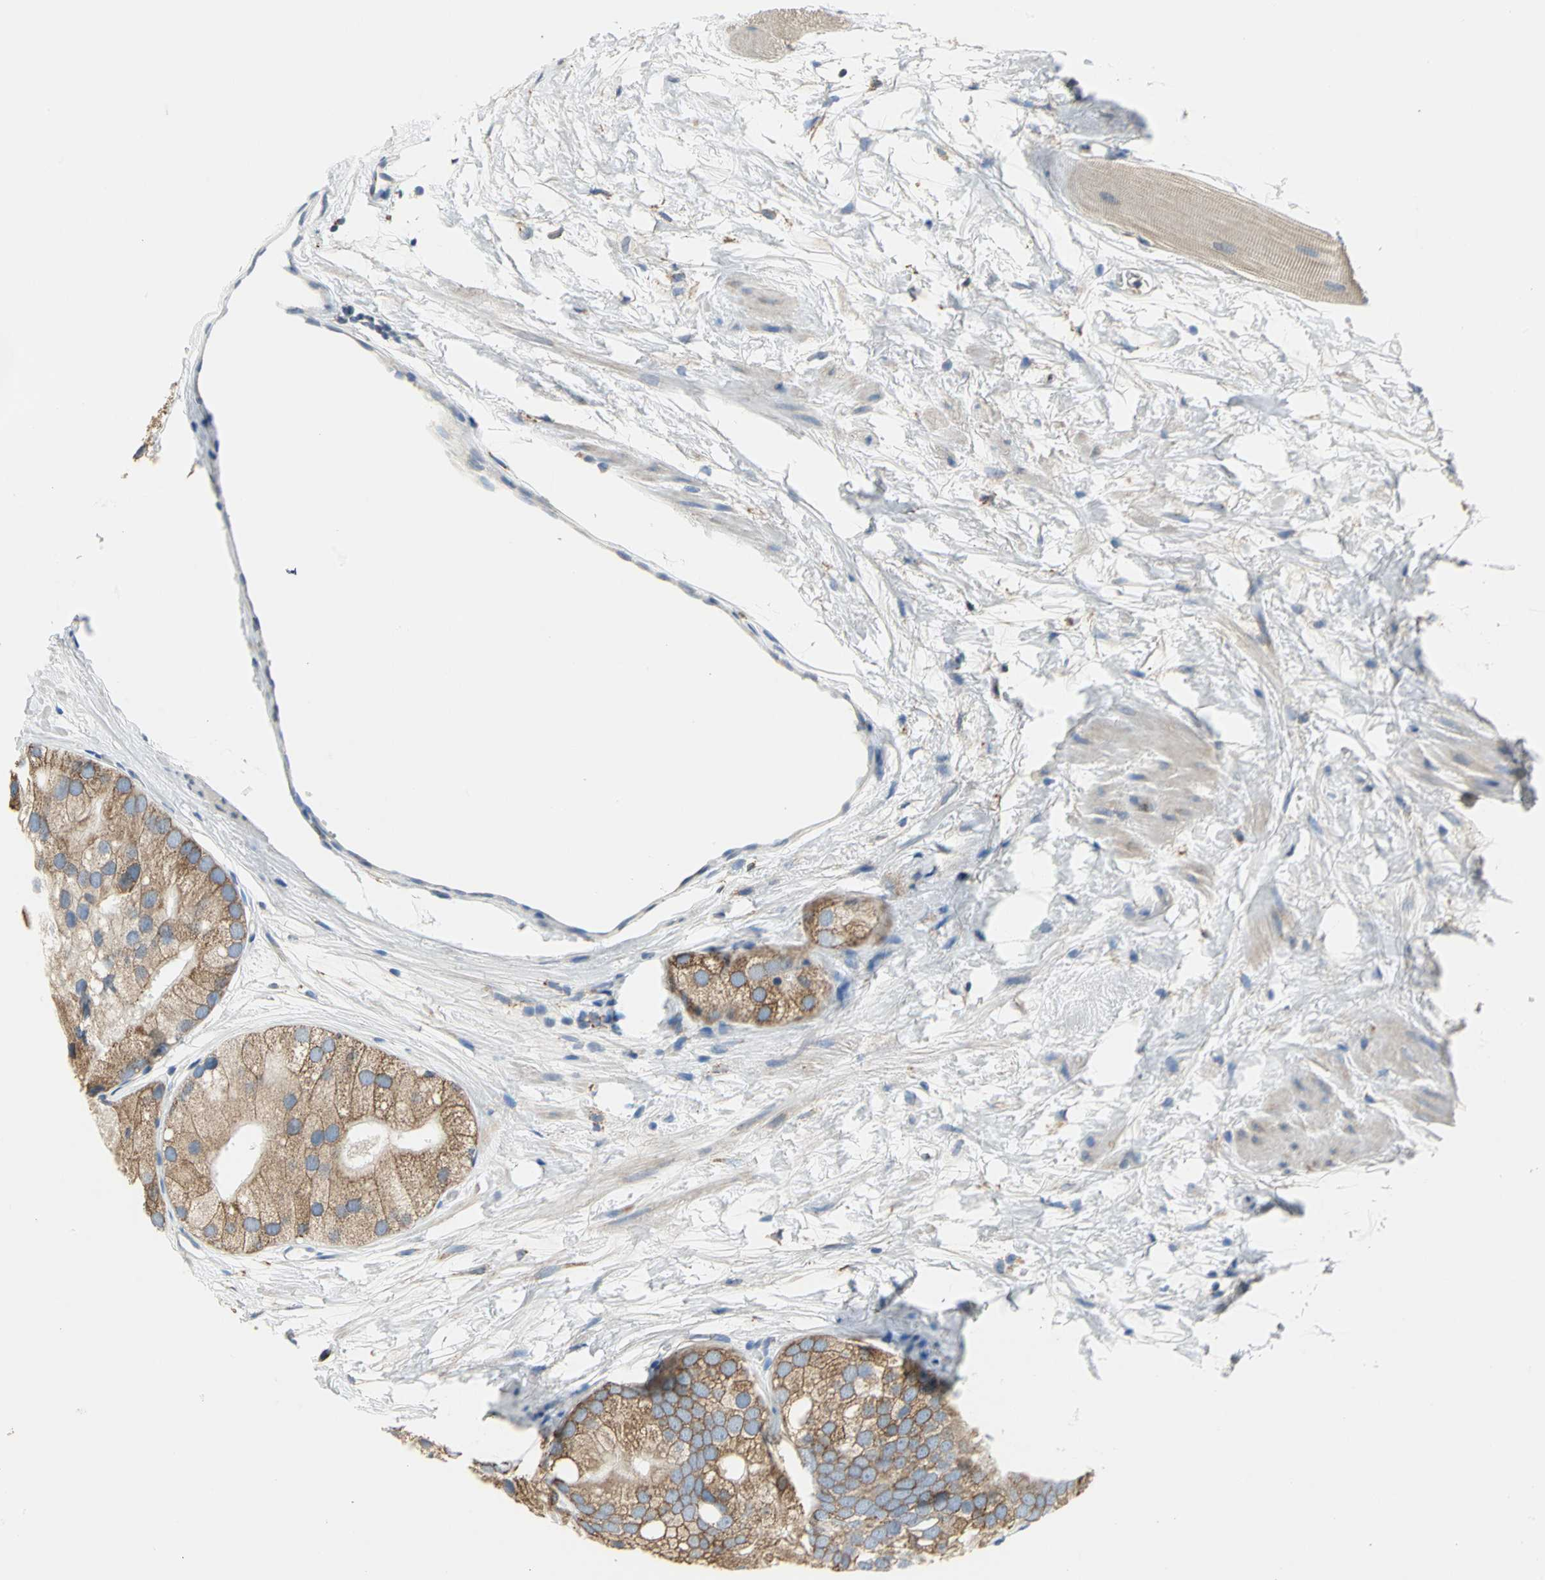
{"staining": {"intensity": "moderate", "quantity": ">75%", "location": "cytoplasmic/membranous"}, "tissue": "prostate cancer", "cell_type": "Tumor cells", "image_type": "cancer", "snomed": [{"axis": "morphology", "description": "Adenocarcinoma, Low grade"}, {"axis": "topography", "description": "Prostate"}], "caption": "Protein staining demonstrates moderate cytoplasmic/membranous expression in about >75% of tumor cells in prostate adenocarcinoma (low-grade).", "gene": "SDF2L1", "patient": {"sex": "male", "age": 69}}